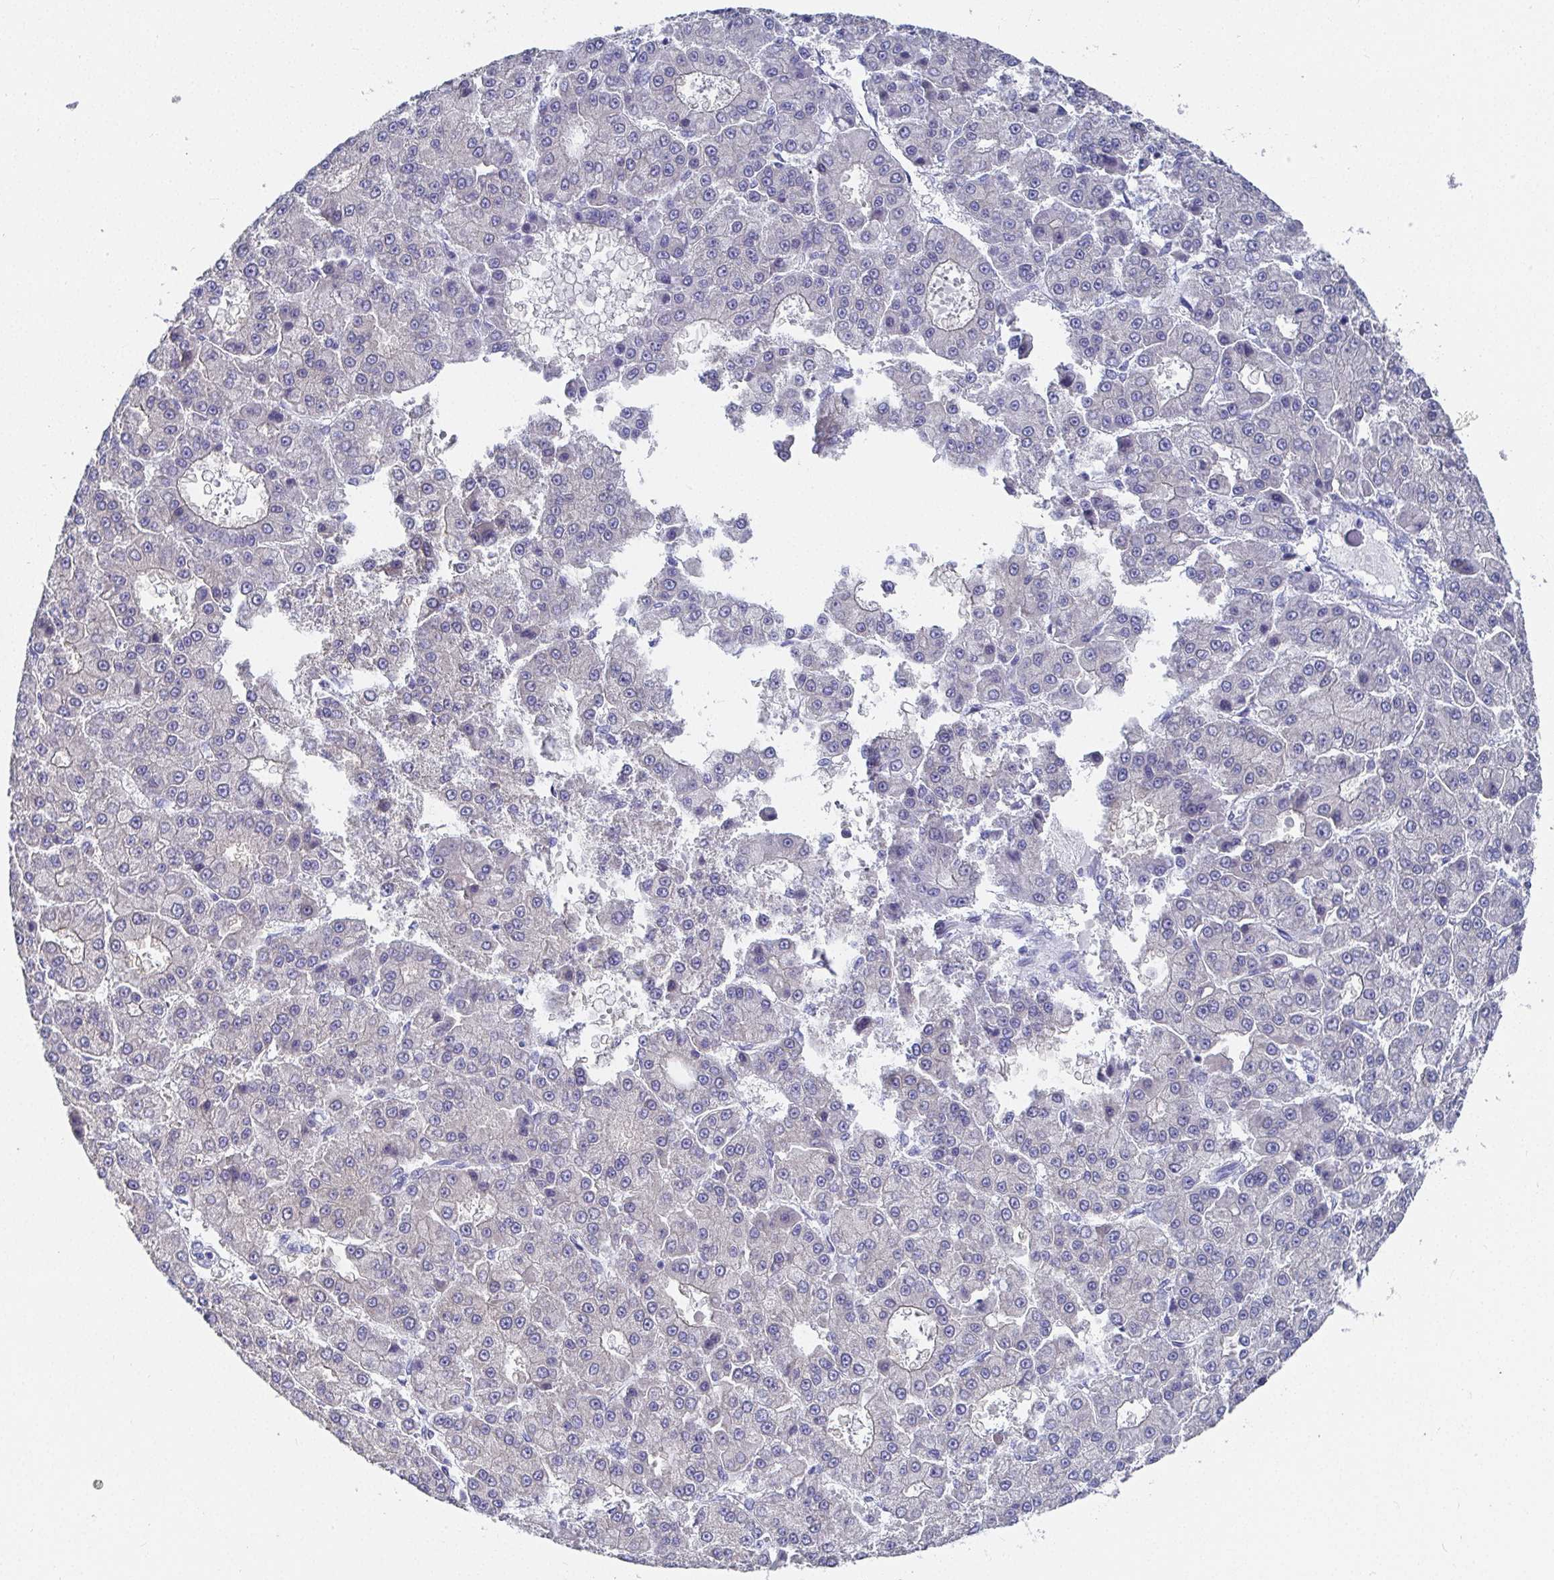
{"staining": {"intensity": "negative", "quantity": "none", "location": "none"}, "tissue": "liver cancer", "cell_type": "Tumor cells", "image_type": "cancer", "snomed": [{"axis": "morphology", "description": "Carcinoma, Hepatocellular, NOS"}, {"axis": "topography", "description": "Liver"}], "caption": "DAB immunohistochemical staining of human hepatocellular carcinoma (liver) exhibits no significant staining in tumor cells.", "gene": "GRIA1", "patient": {"sex": "male", "age": 70}}